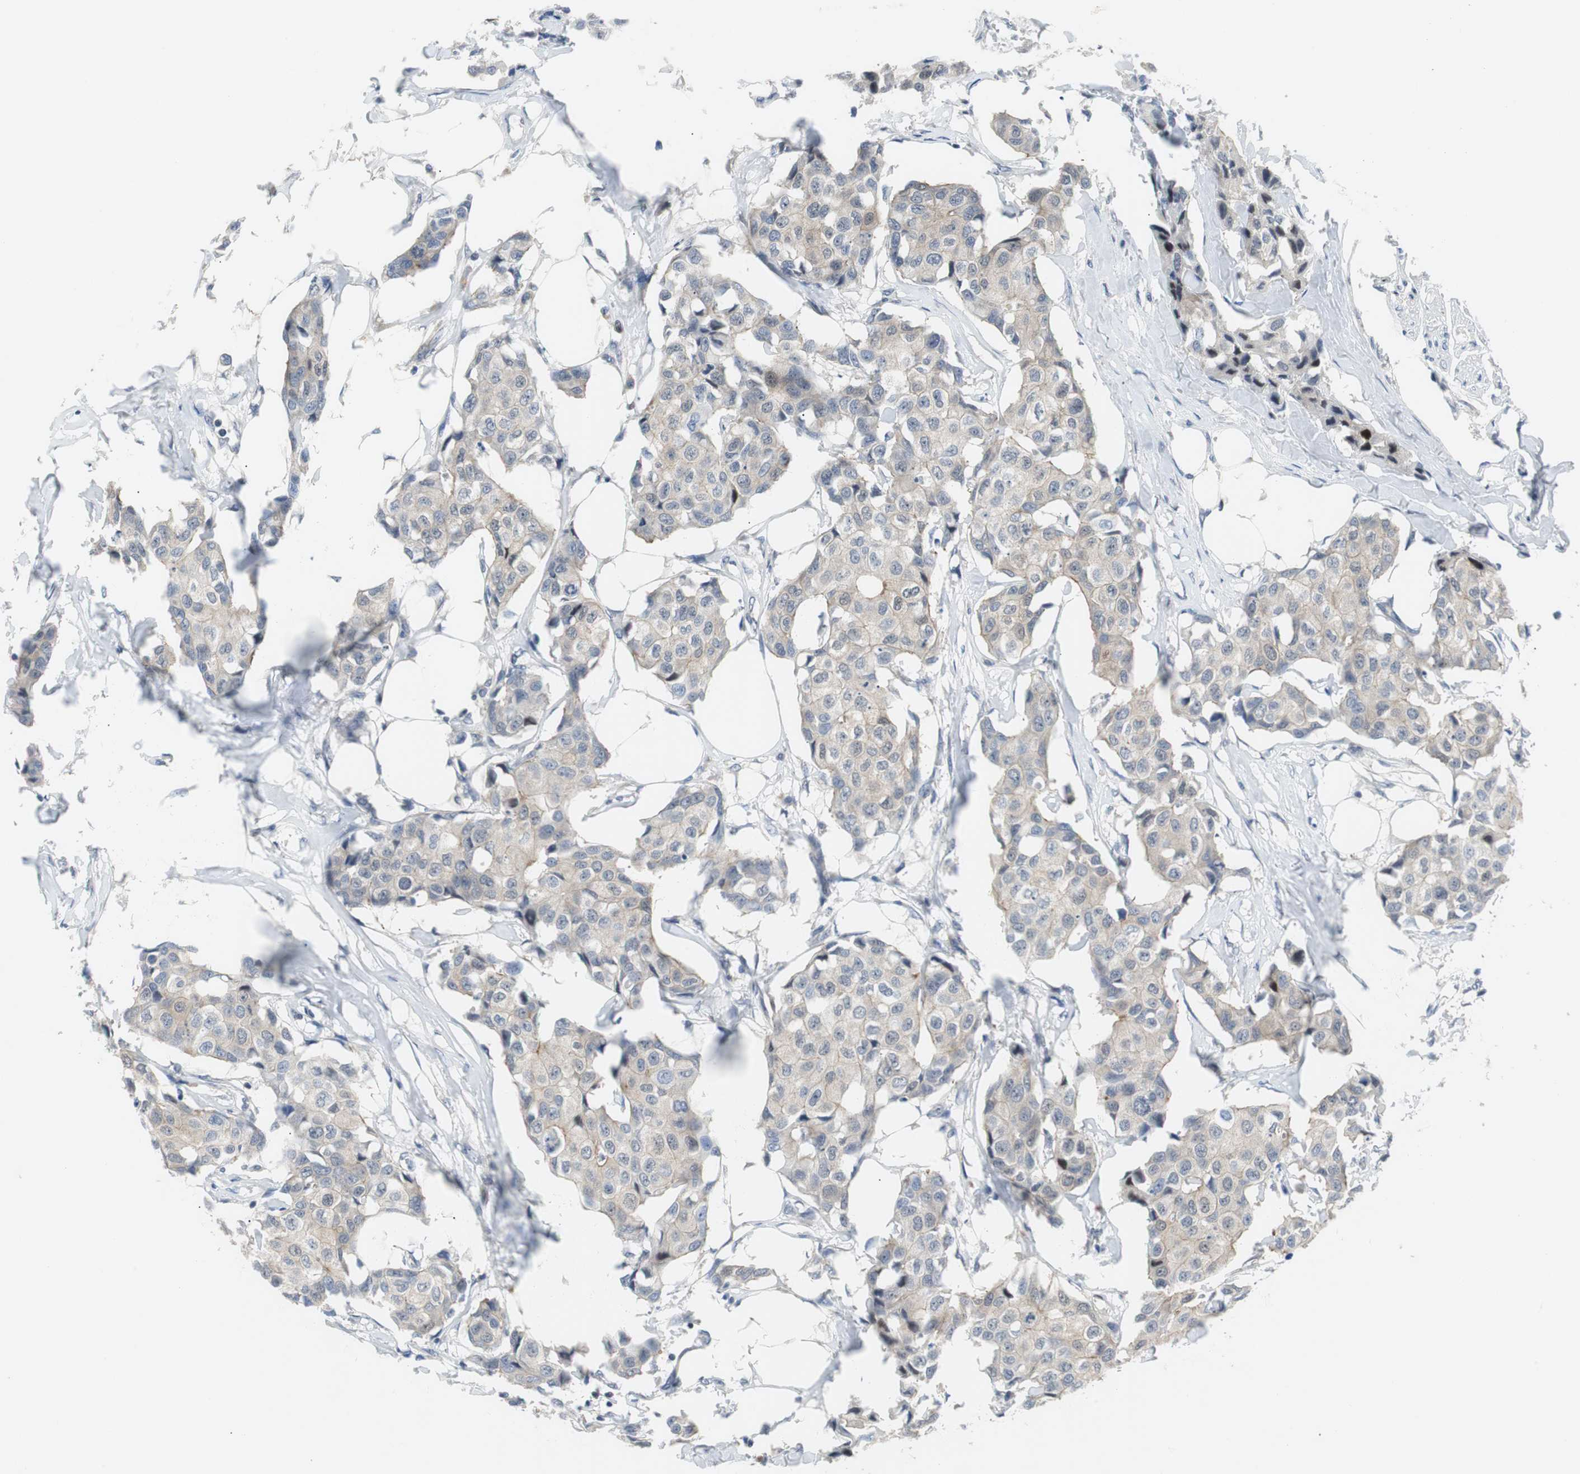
{"staining": {"intensity": "weak", "quantity": "<25%", "location": "cytoplasmic/membranous"}, "tissue": "breast cancer", "cell_type": "Tumor cells", "image_type": "cancer", "snomed": [{"axis": "morphology", "description": "Duct carcinoma"}, {"axis": "topography", "description": "Breast"}], "caption": "Human invasive ductal carcinoma (breast) stained for a protein using immunohistochemistry exhibits no expression in tumor cells.", "gene": "MAP2K4", "patient": {"sex": "female", "age": 80}}